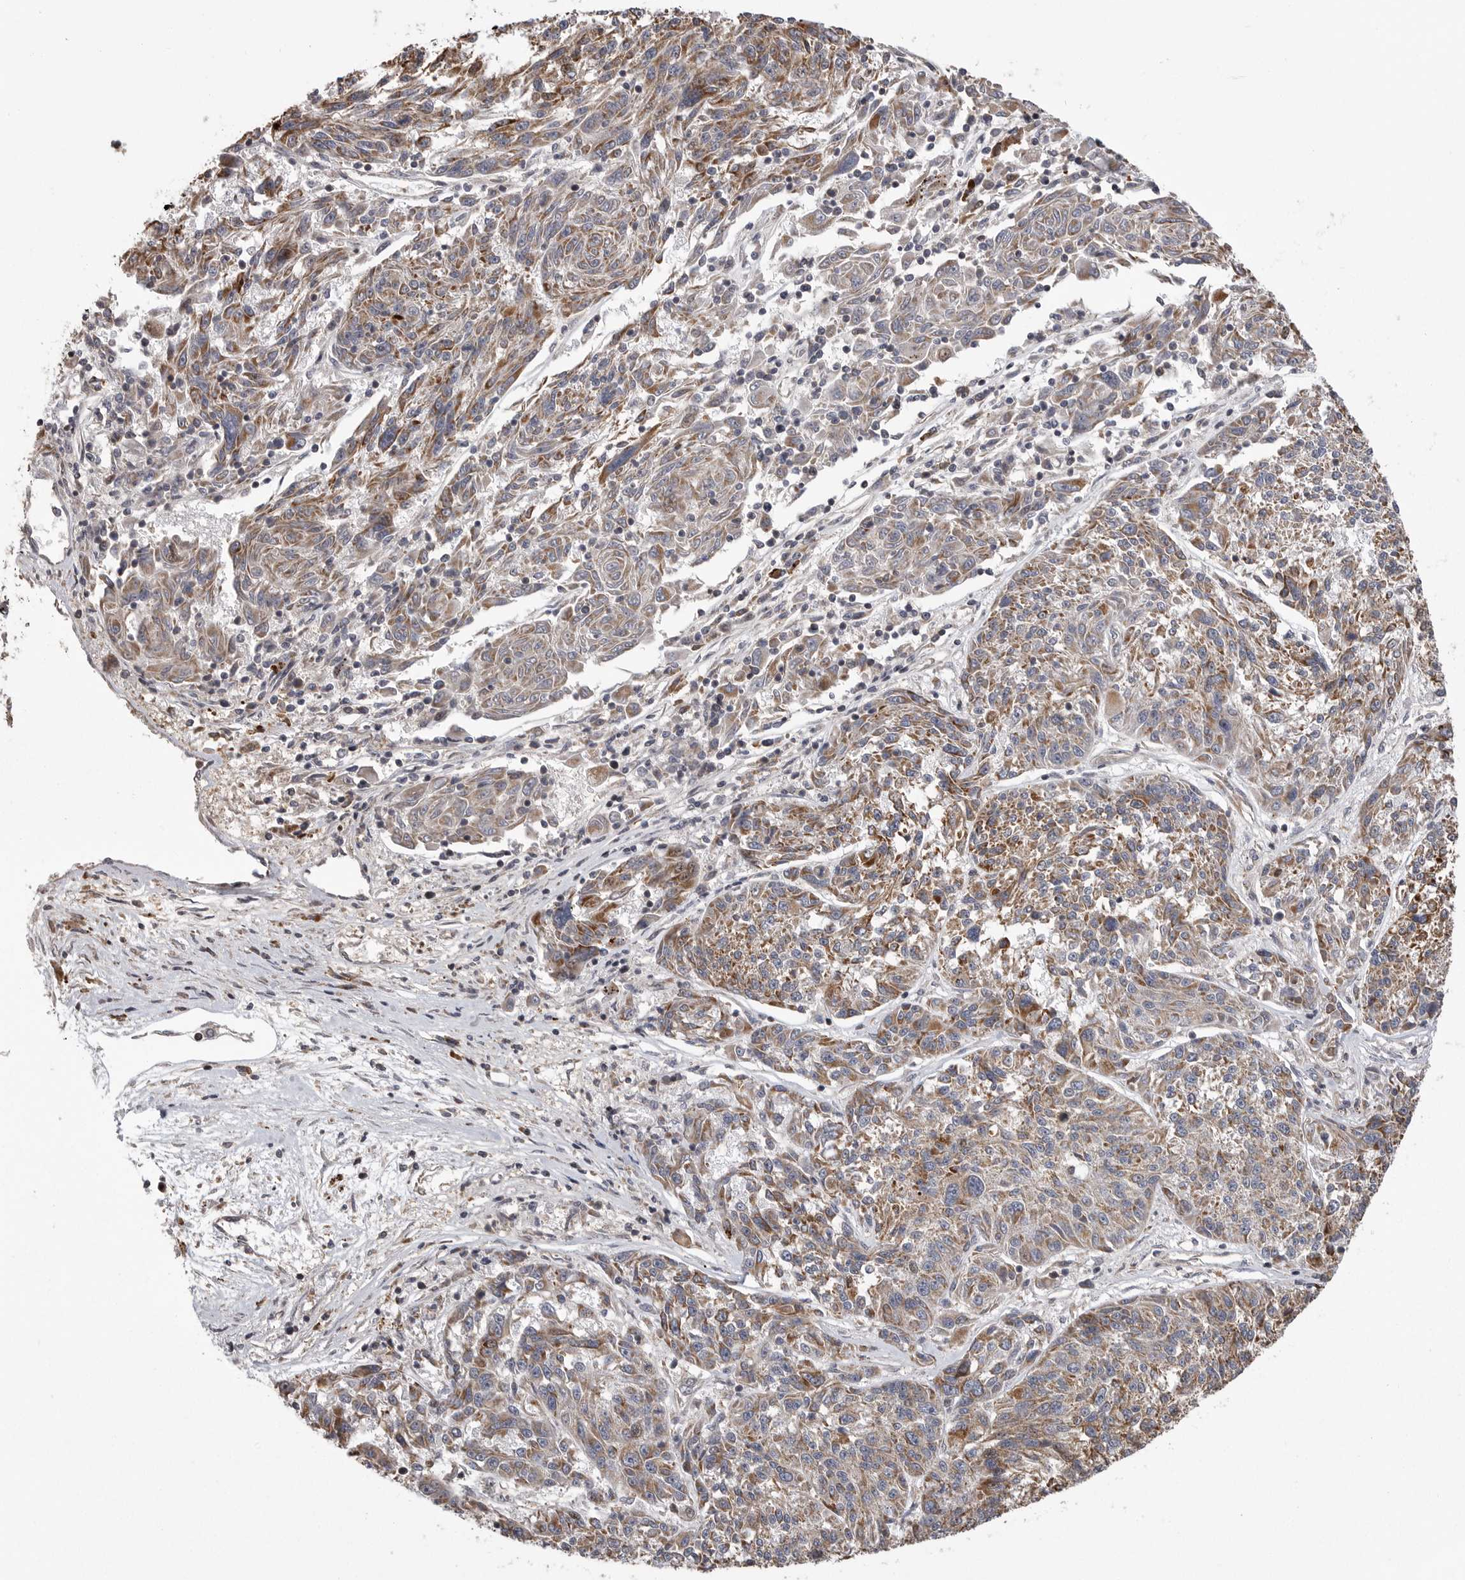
{"staining": {"intensity": "moderate", "quantity": ">75%", "location": "cytoplasmic/membranous"}, "tissue": "melanoma", "cell_type": "Tumor cells", "image_type": "cancer", "snomed": [{"axis": "morphology", "description": "Malignant melanoma, NOS"}, {"axis": "topography", "description": "Skin"}], "caption": "Malignant melanoma stained with IHC displays moderate cytoplasmic/membranous staining in approximately >75% of tumor cells.", "gene": "OXR1", "patient": {"sex": "male", "age": 53}}